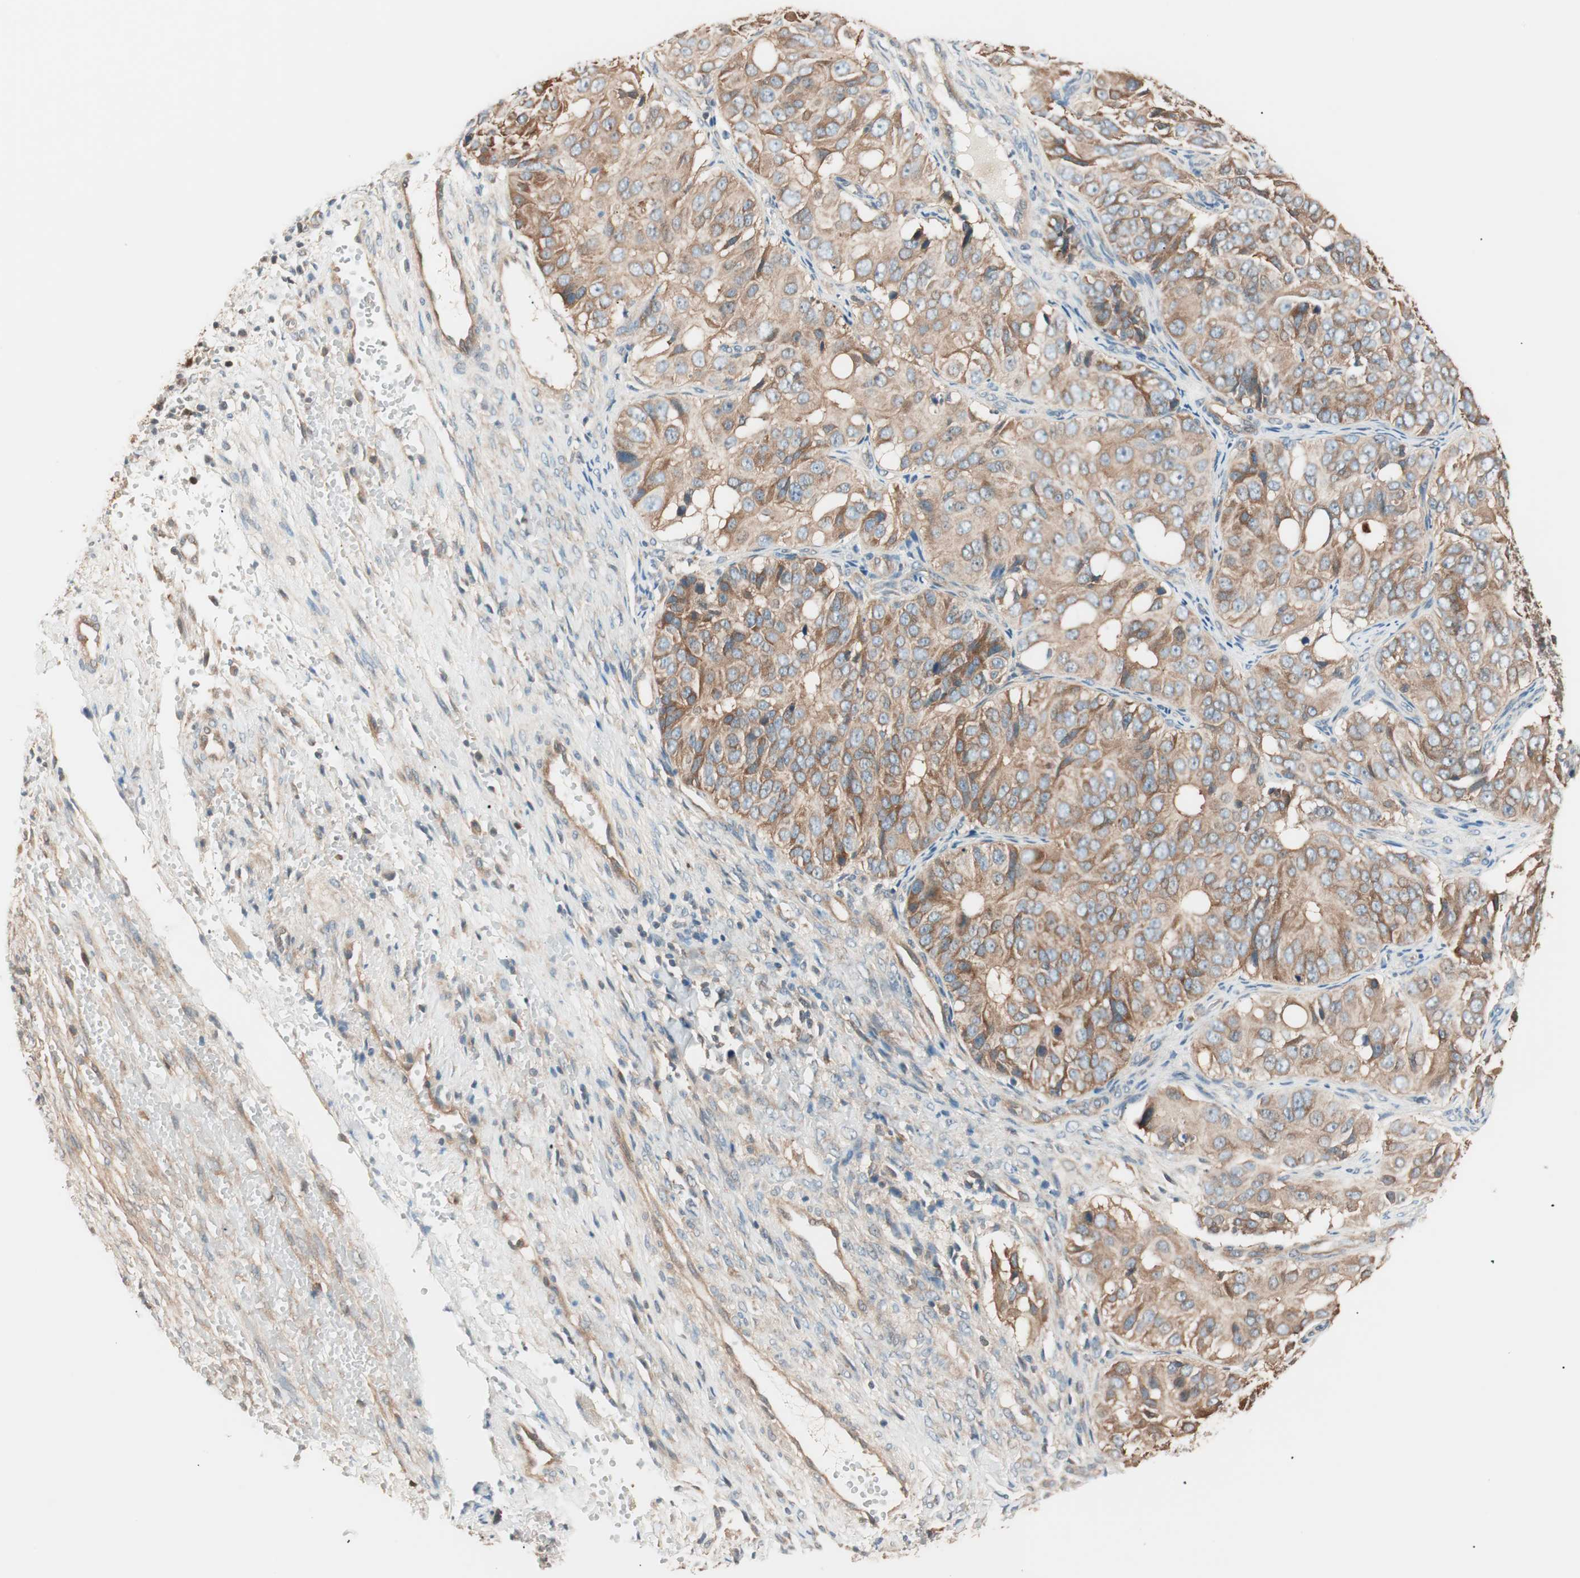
{"staining": {"intensity": "moderate", "quantity": ">75%", "location": "cytoplasmic/membranous"}, "tissue": "ovarian cancer", "cell_type": "Tumor cells", "image_type": "cancer", "snomed": [{"axis": "morphology", "description": "Carcinoma, endometroid"}, {"axis": "topography", "description": "Ovary"}], "caption": "The histopathology image reveals immunohistochemical staining of ovarian cancer (endometroid carcinoma). There is moderate cytoplasmic/membranous positivity is identified in about >75% of tumor cells.", "gene": "TSG101", "patient": {"sex": "female", "age": 51}}